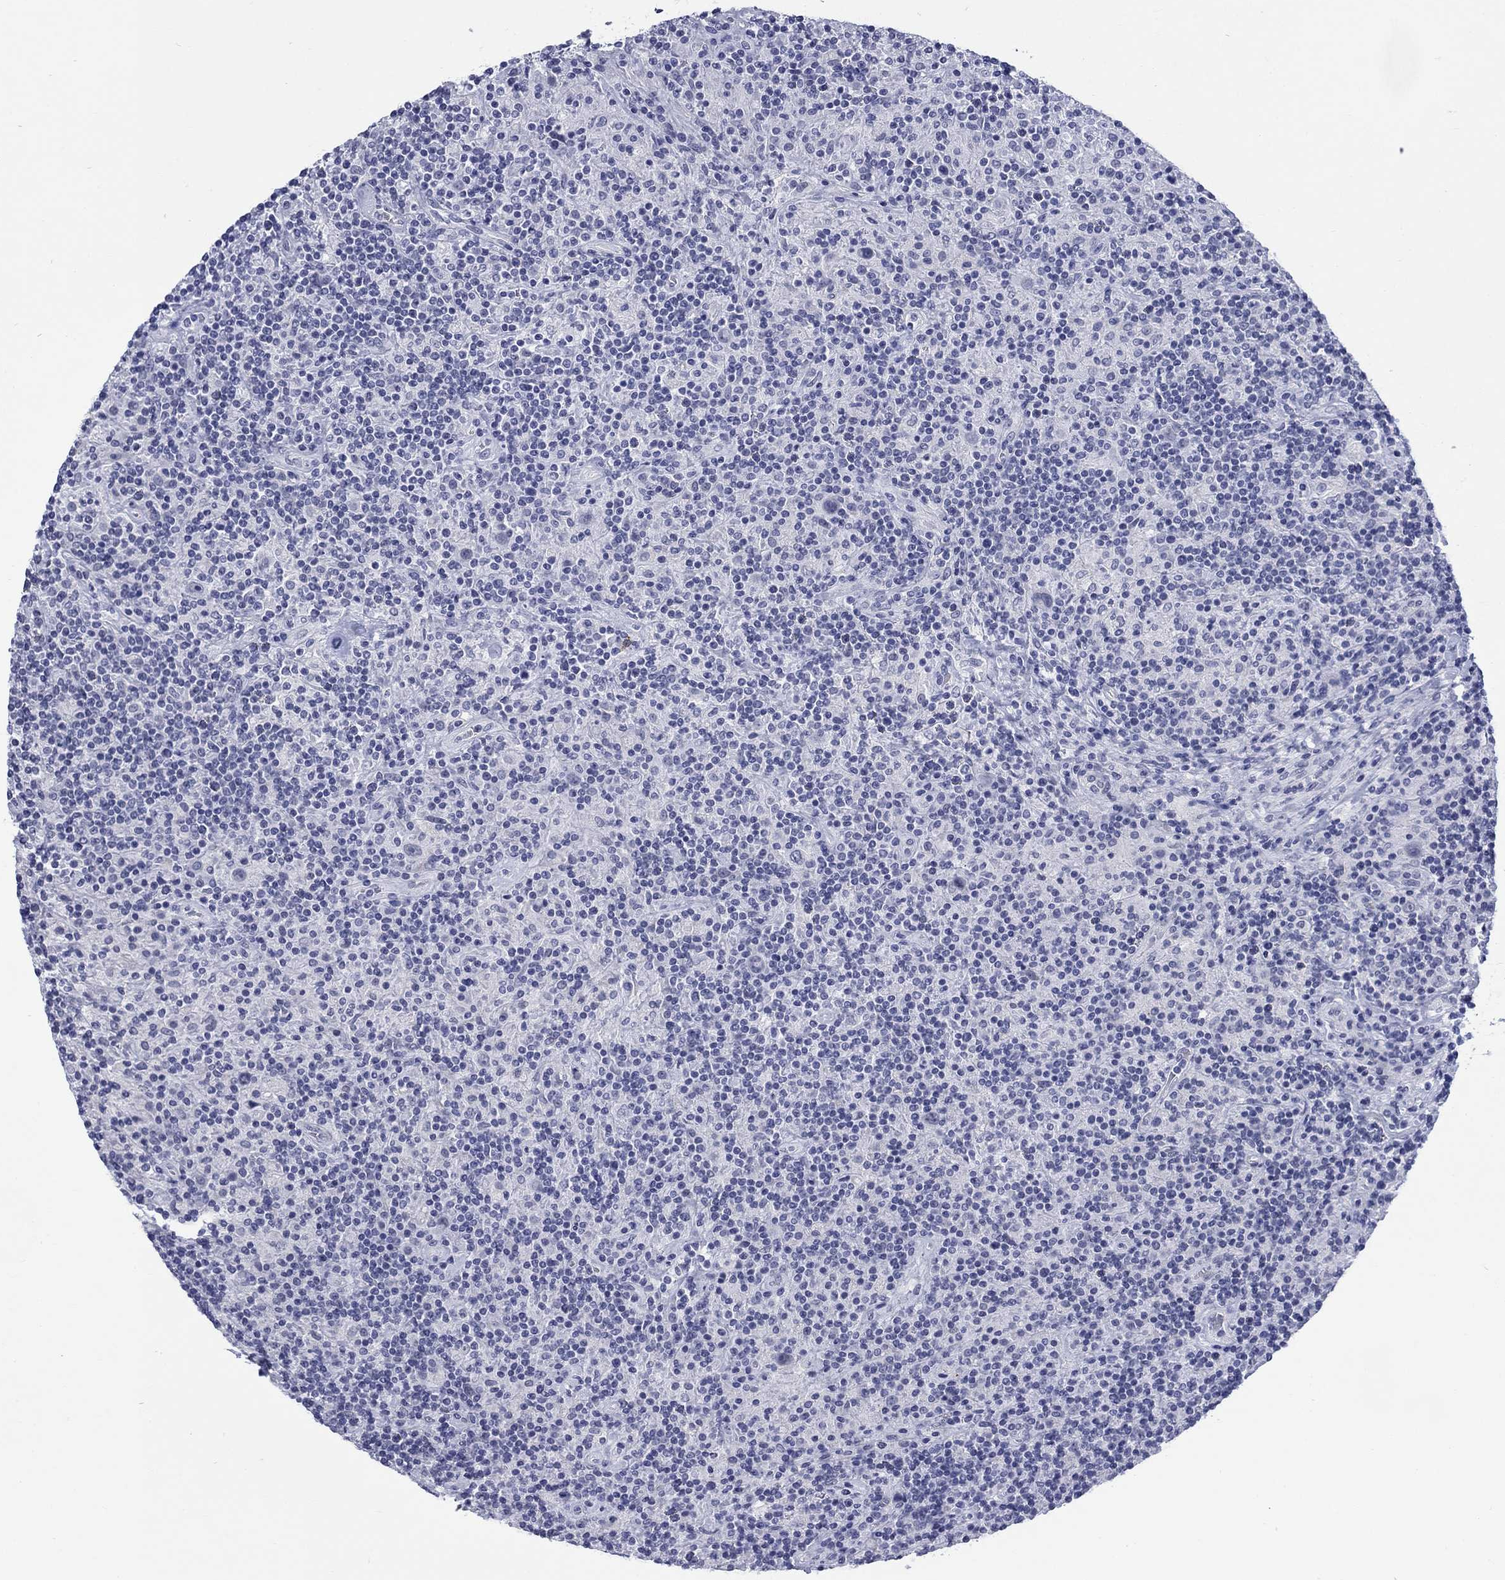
{"staining": {"intensity": "negative", "quantity": "none", "location": "none"}, "tissue": "lymphoma", "cell_type": "Tumor cells", "image_type": "cancer", "snomed": [{"axis": "morphology", "description": "Hodgkin's disease, NOS"}, {"axis": "topography", "description": "Lymph node"}], "caption": "Tumor cells are negative for brown protein staining in Hodgkin's disease.", "gene": "ECEL1", "patient": {"sex": "male", "age": 70}}